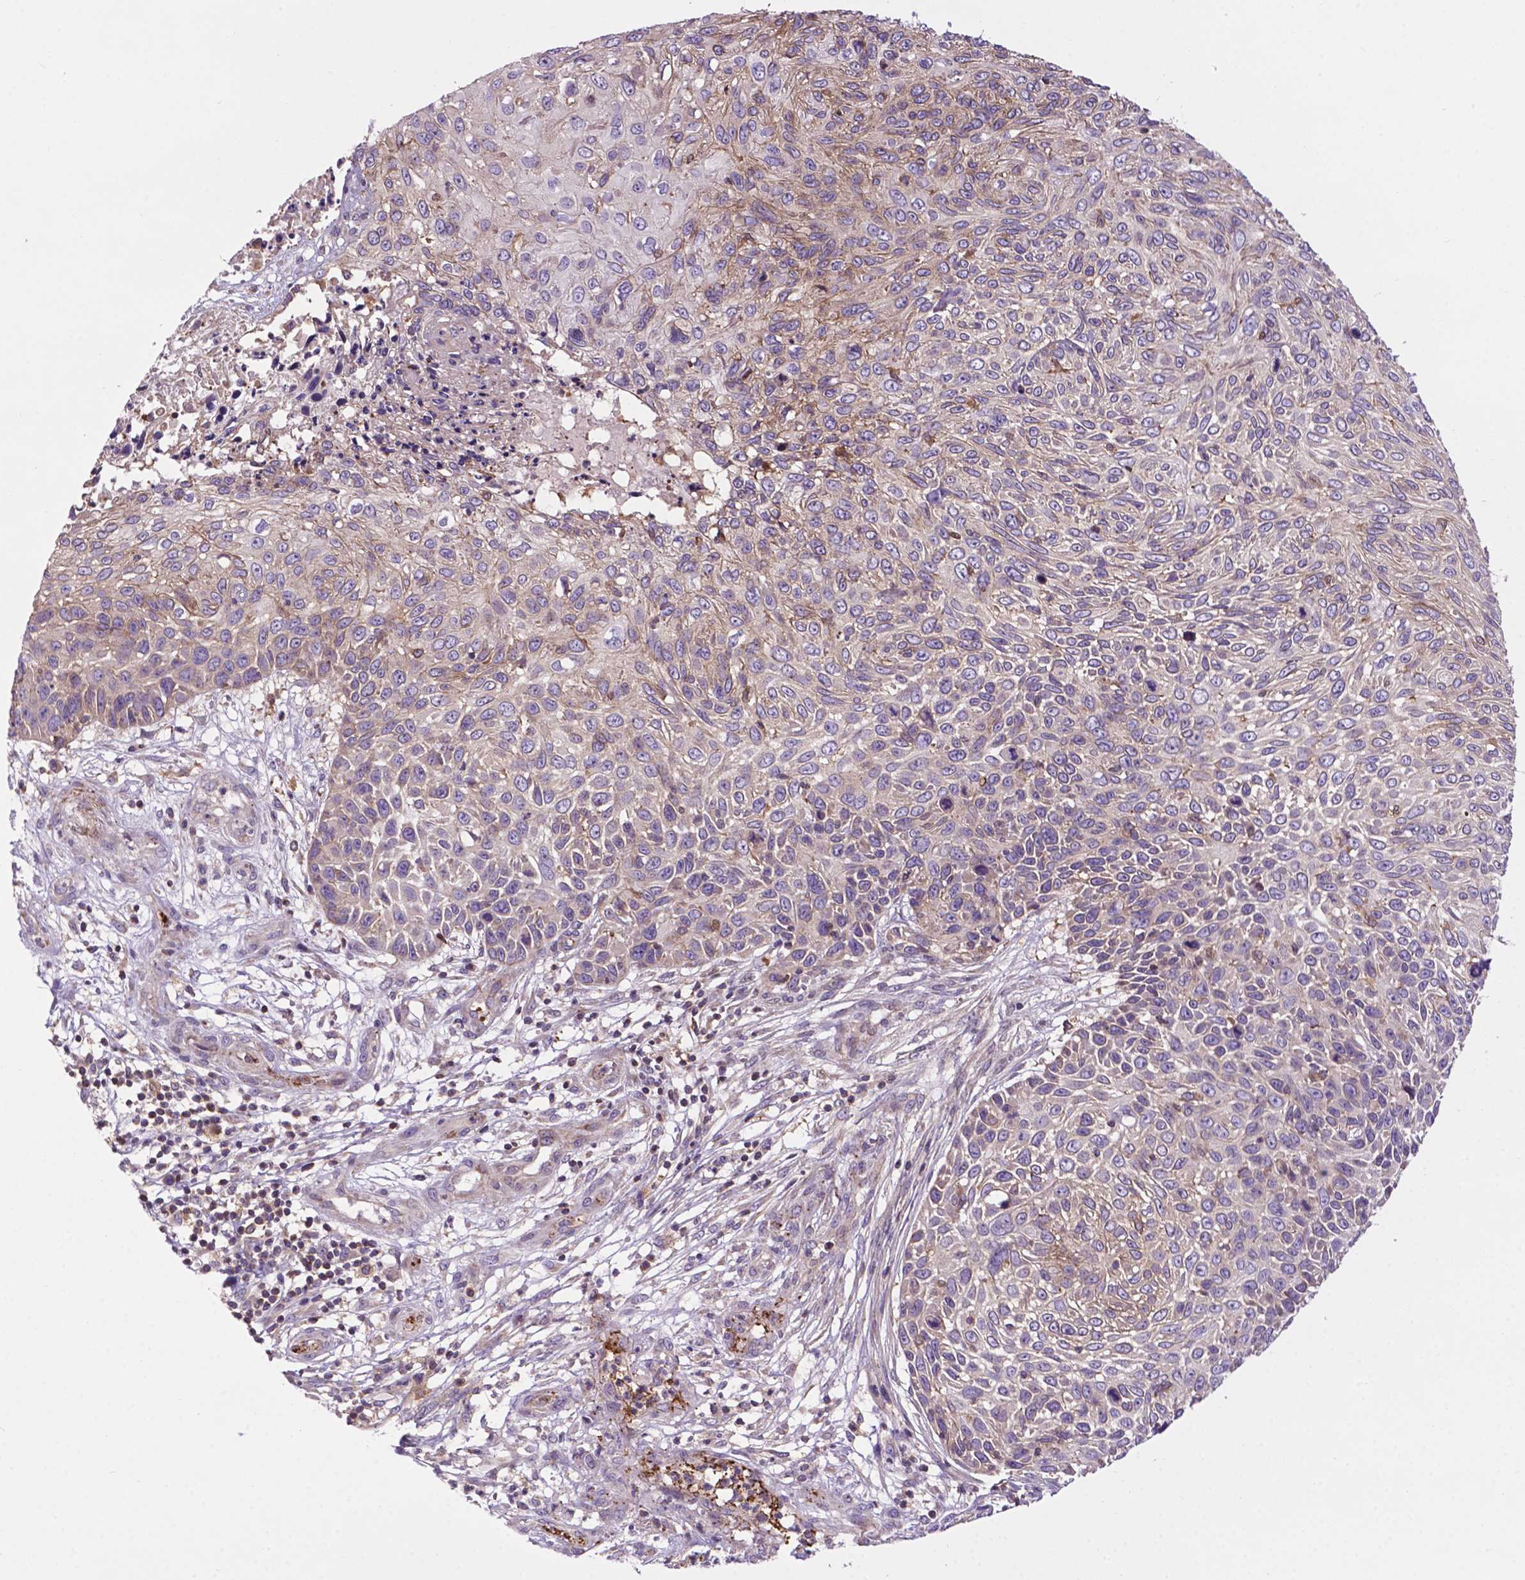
{"staining": {"intensity": "weak", "quantity": "<25%", "location": "cytoplasmic/membranous"}, "tissue": "skin cancer", "cell_type": "Tumor cells", "image_type": "cancer", "snomed": [{"axis": "morphology", "description": "Squamous cell carcinoma, NOS"}, {"axis": "topography", "description": "Skin"}], "caption": "An image of human skin squamous cell carcinoma is negative for staining in tumor cells.", "gene": "SPNS2", "patient": {"sex": "male", "age": 92}}